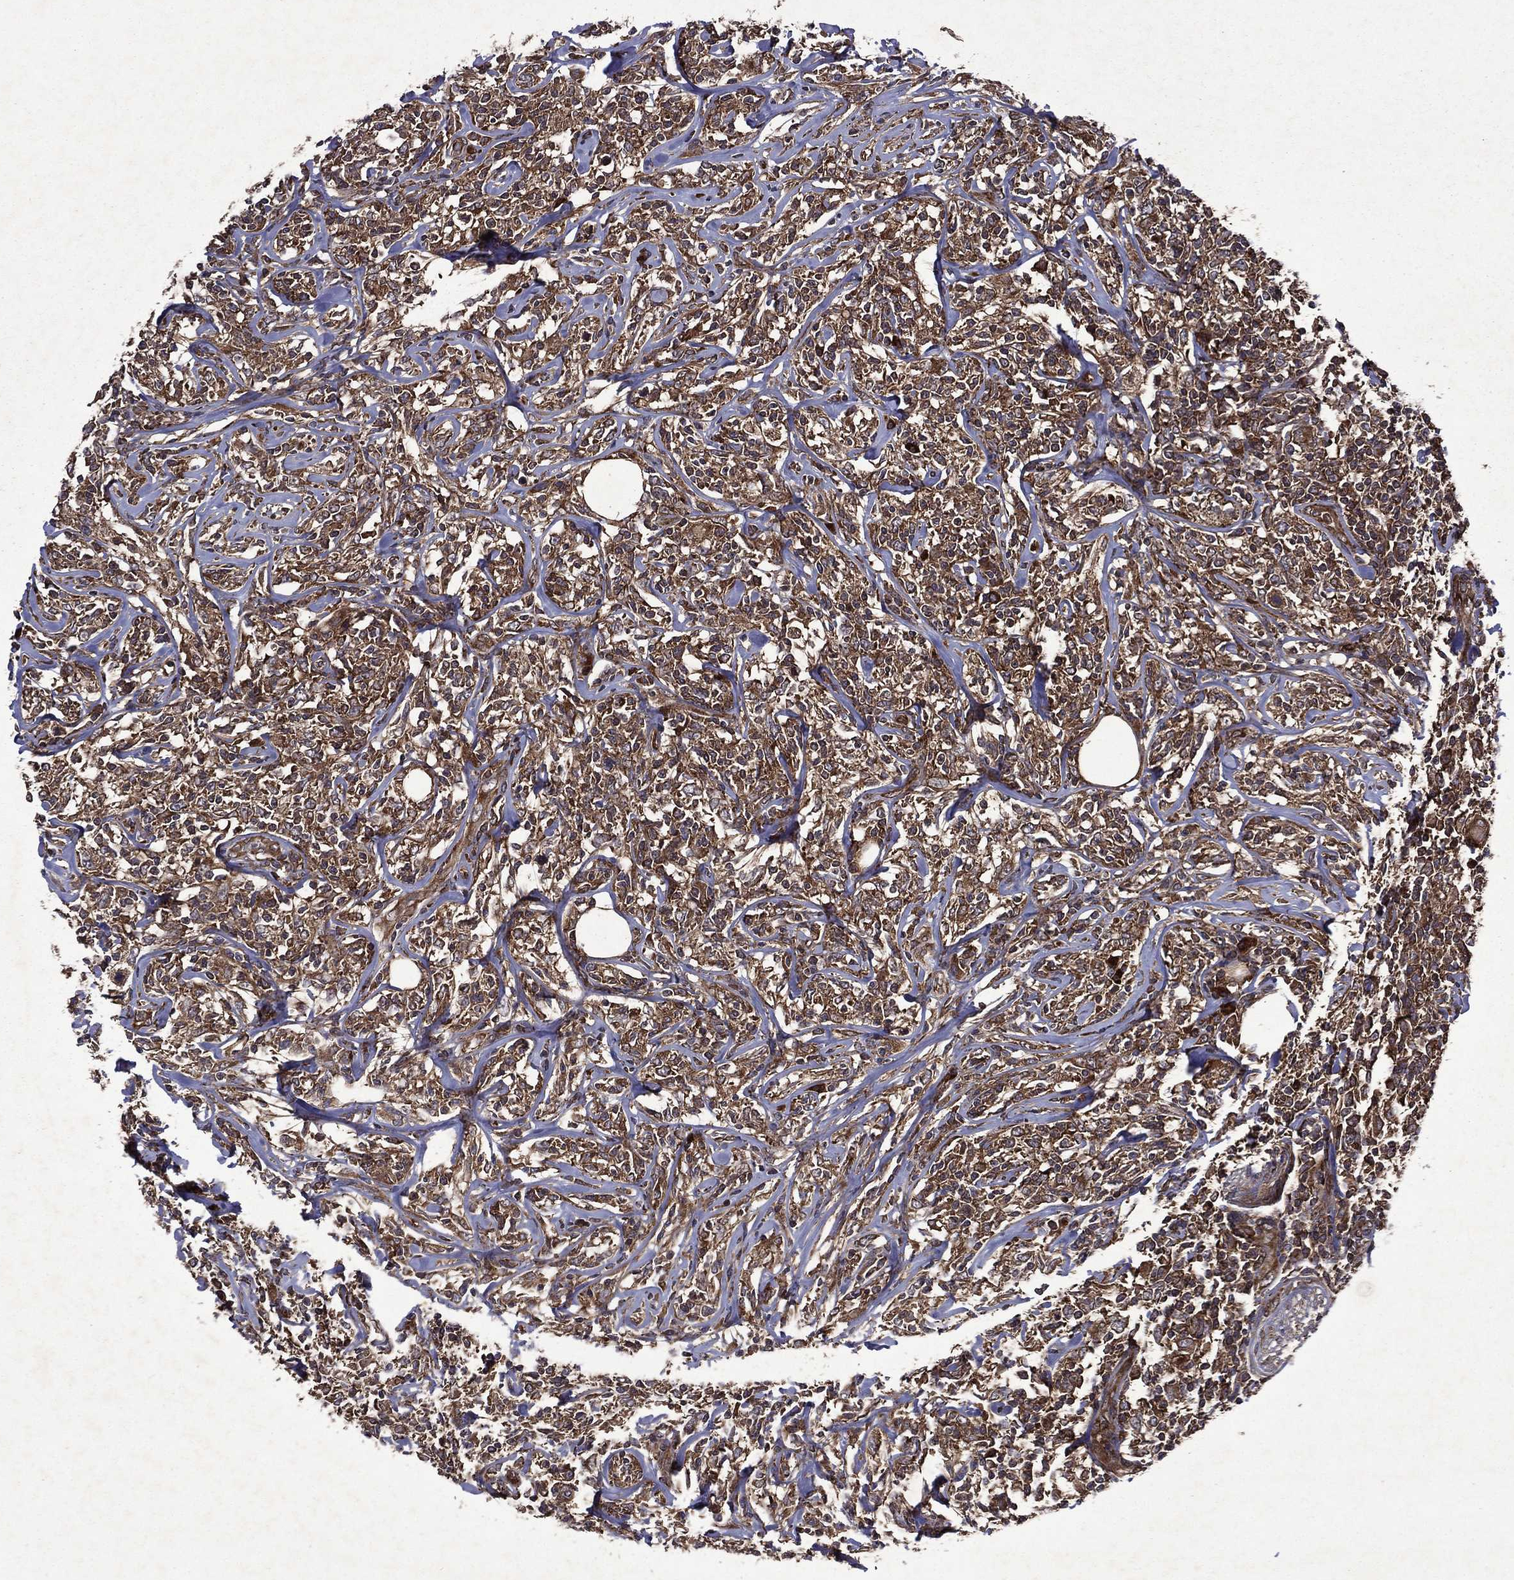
{"staining": {"intensity": "moderate", "quantity": ">75%", "location": "cytoplasmic/membranous"}, "tissue": "lymphoma", "cell_type": "Tumor cells", "image_type": "cancer", "snomed": [{"axis": "morphology", "description": "Malignant lymphoma, non-Hodgkin's type, High grade"}, {"axis": "topography", "description": "Lymph node"}], "caption": "Immunohistochemistry (IHC) (DAB (3,3'-diaminobenzidine)) staining of malignant lymphoma, non-Hodgkin's type (high-grade) reveals moderate cytoplasmic/membranous protein positivity in approximately >75% of tumor cells.", "gene": "EIF2B4", "patient": {"sex": "female", "age": 84}}